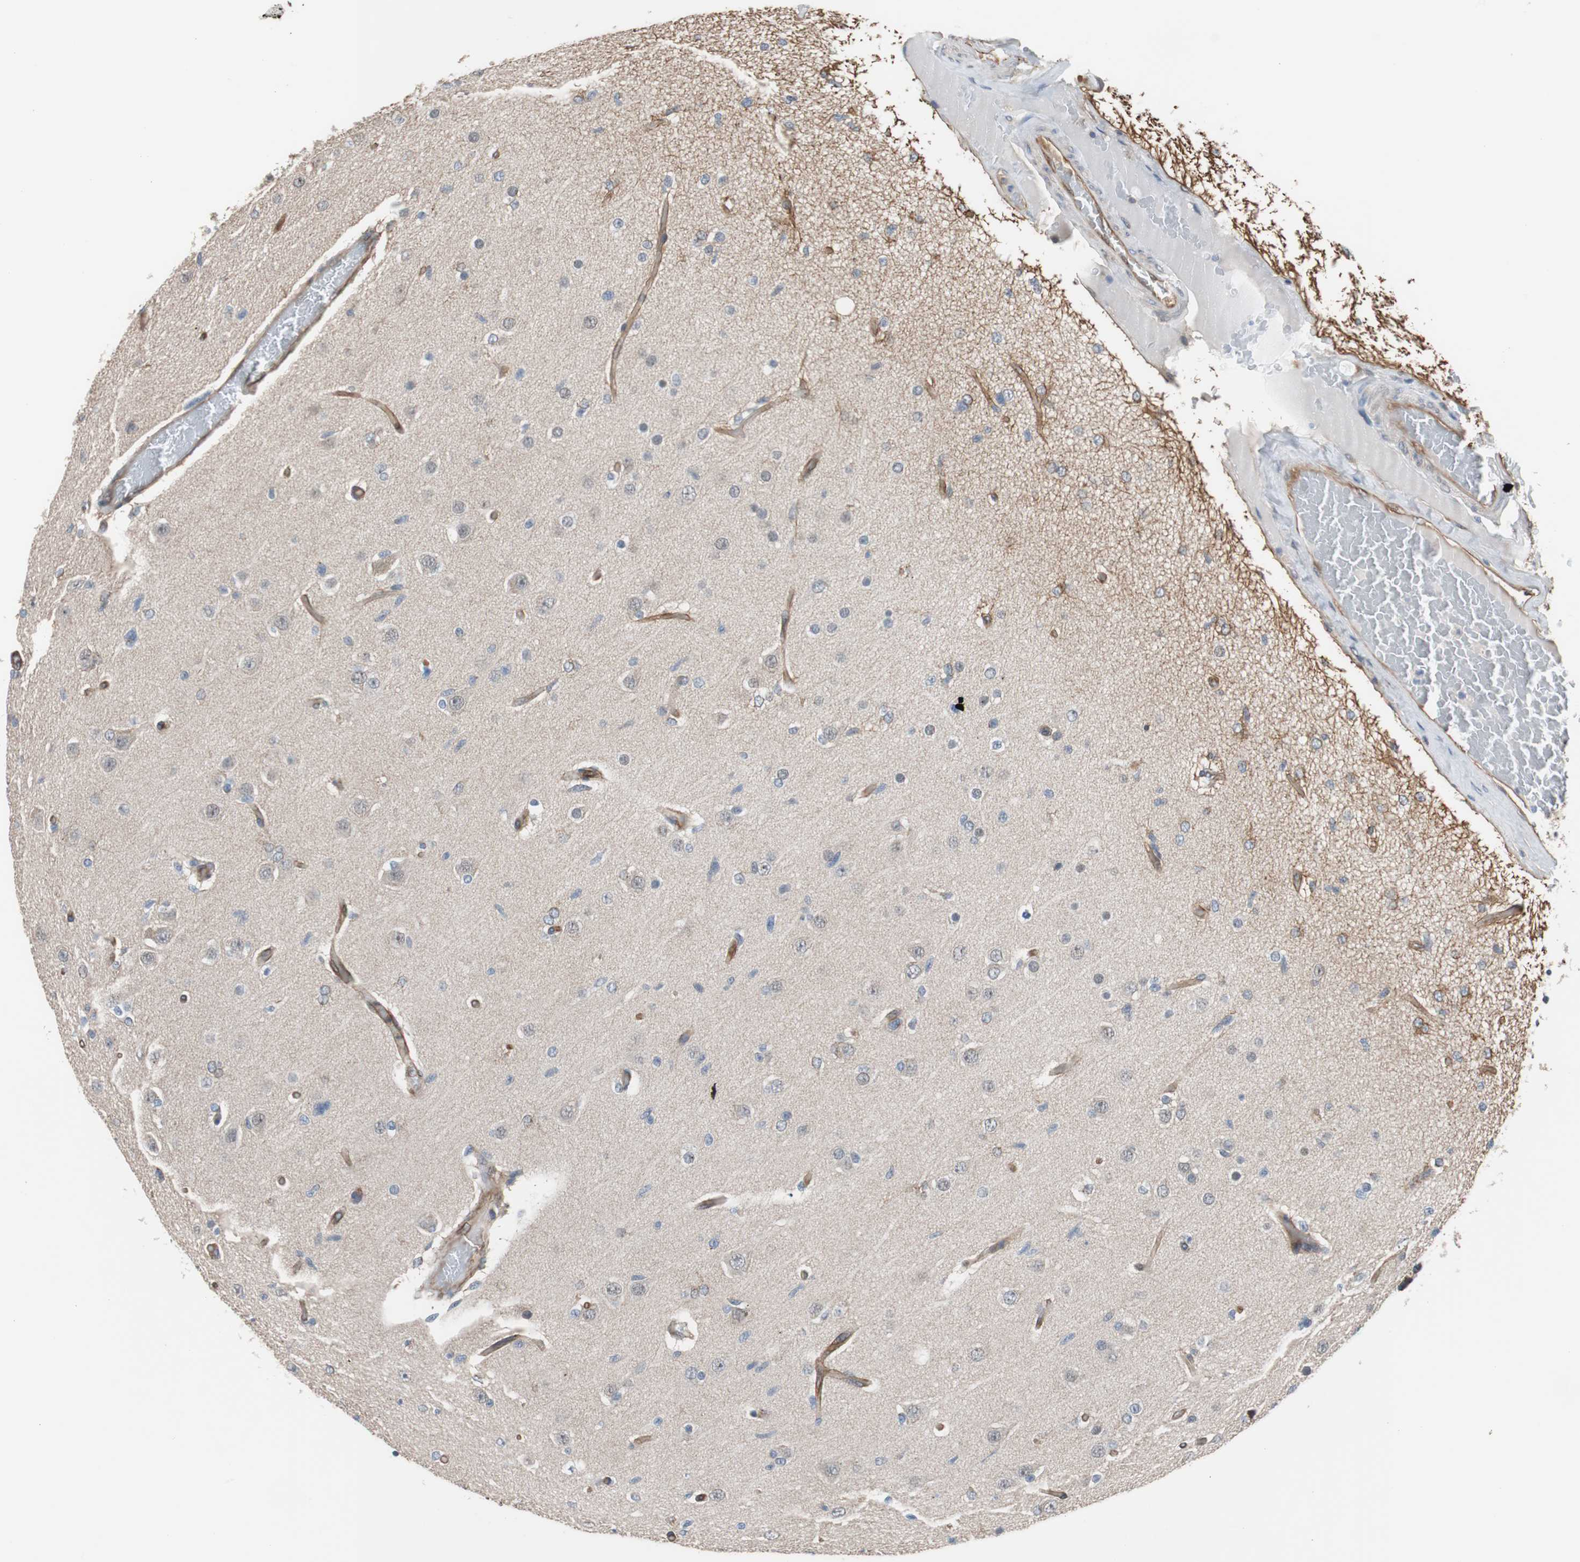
{"staining": {"intensity": "weak", "quantity": "<25%", "location": "cytoplasmic/membranous"}, "tissue": "glioma", "cell_type": "Tumor cells", "image_type": "cancer", "snomed": [{"axis": "morphology", "description": "Glioma, malignant, High grade"}, {"axis": "topography", "description": "Brain"}], "caption": "Immunohistochemical staining of malignant glioma (high-grade) displays no significant positivity in tumor cells. Brightfield microscopy of IHC stained with DAB (brown) and hematoxylin (blue), captured at high magnification.", "gene": "KIF3B", "patient": {"sex": "male", "age": 33}}